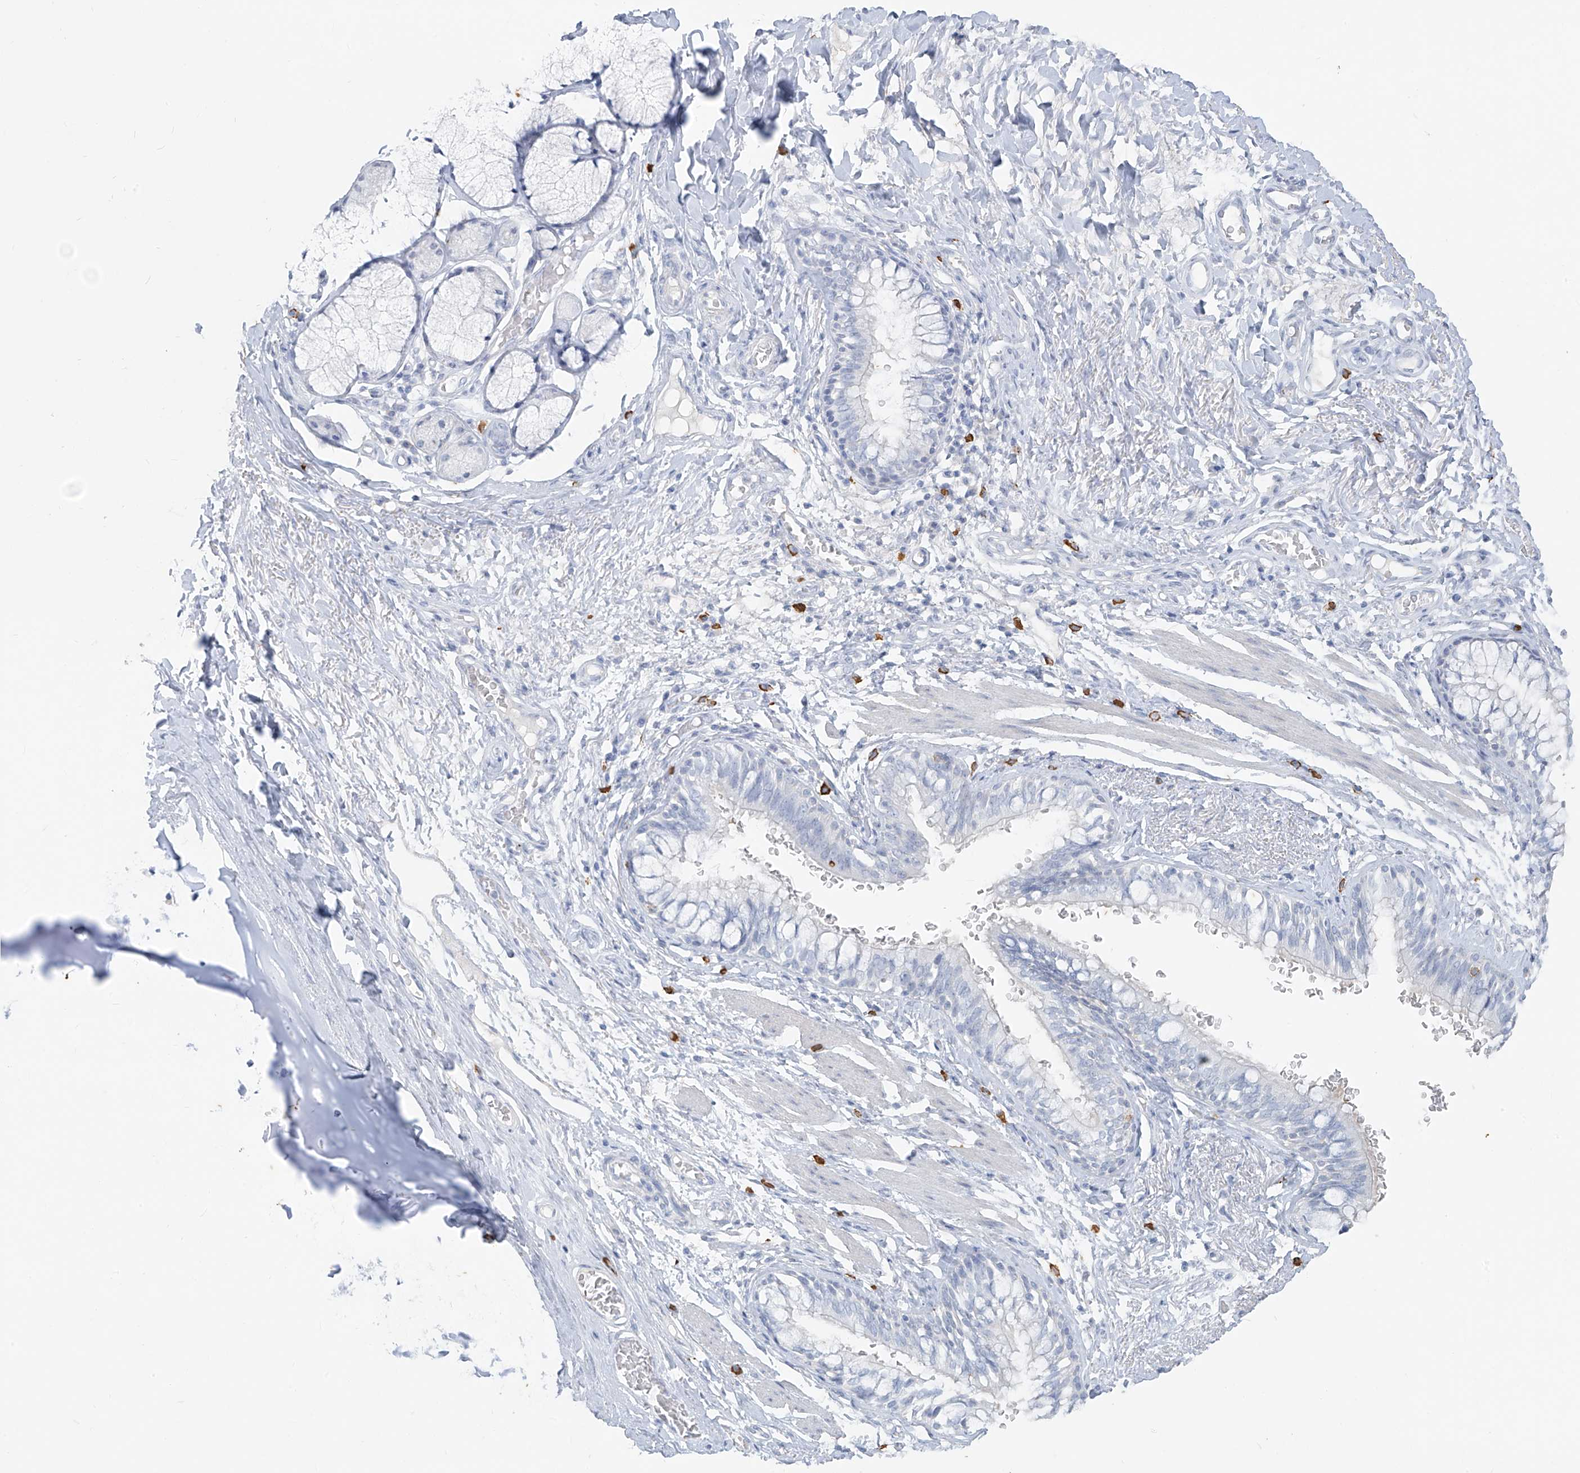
{"staining": {"intensity": "negative", "quantity": "none", "location": "none"}, "tissue": "bronchus", "cell_type": "Respiratory epithelial cells", "image_type": "normal", "snomed": [{"axis": "morphology", "description": "Normal tissue, NOS"}, {"axis": "topography", "description": "Cartilage tissue"}, {"axis": "topography", "description": "Bronchus"}], "caption": "Immunohistochemistry (IHC) image of unremarkable human bronchus stained for a protein (brown), which reveals no expression in respiratory epithelial cells.", "gene": "CX3CR1", "patient": {"sex": "female", "age": 36}}